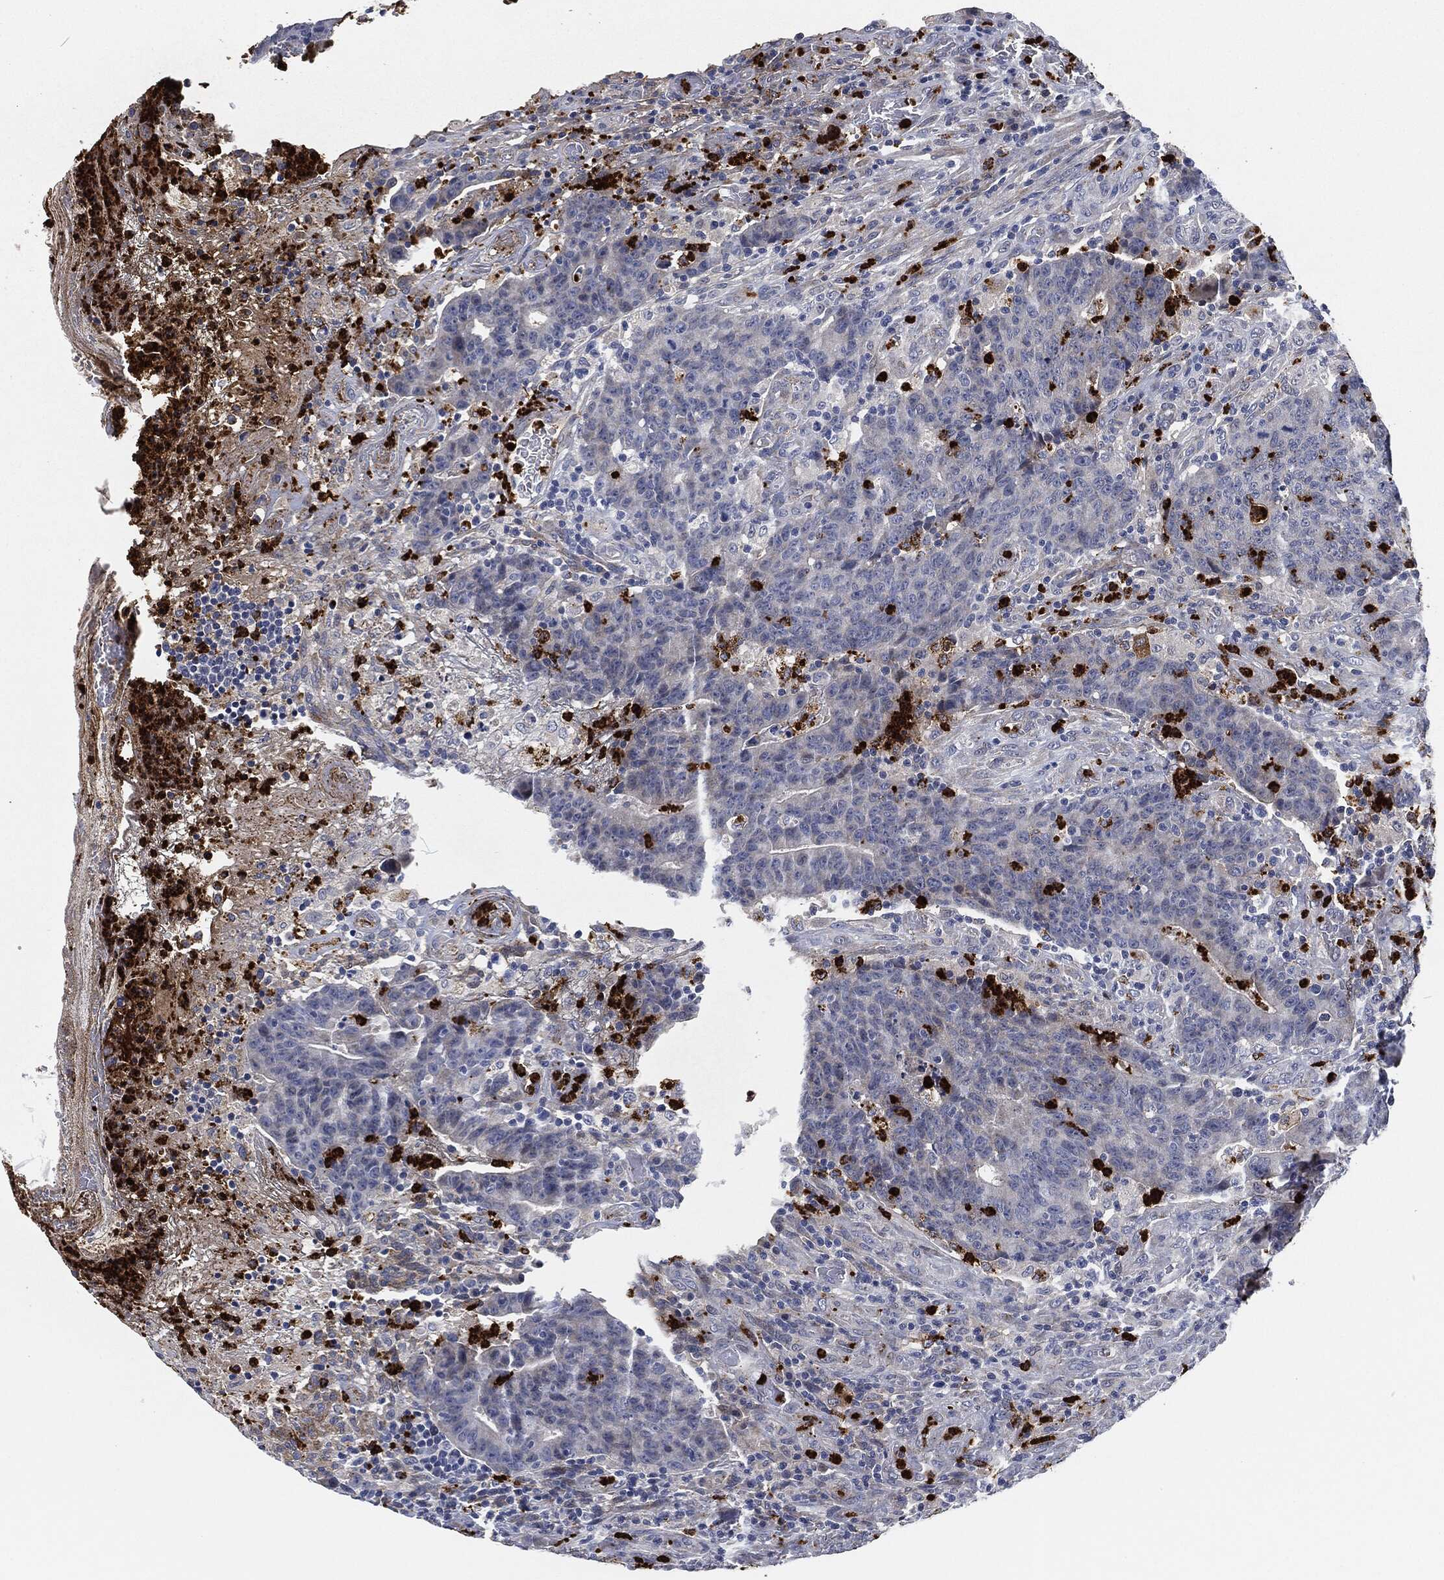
{"staining": {"intensity": "negative", "quantity": "none", "location": "none"}, "tissue": "colorectal cancer", "cell_type": "Tumor cells", "image_type": "cancer", "snomed": [{"axis": "morphology", "description": "Adenocarcinoma, NOS"}, {"axis": "topography", "description": "Colon"}], "caption": "High power microscopy image of an IHC image of colorectal cancer (adenocarcinoma), revealing no significant staining in tumor cells.", "gene": "MPO", "patient": {"sex": "female", "age": 75}}